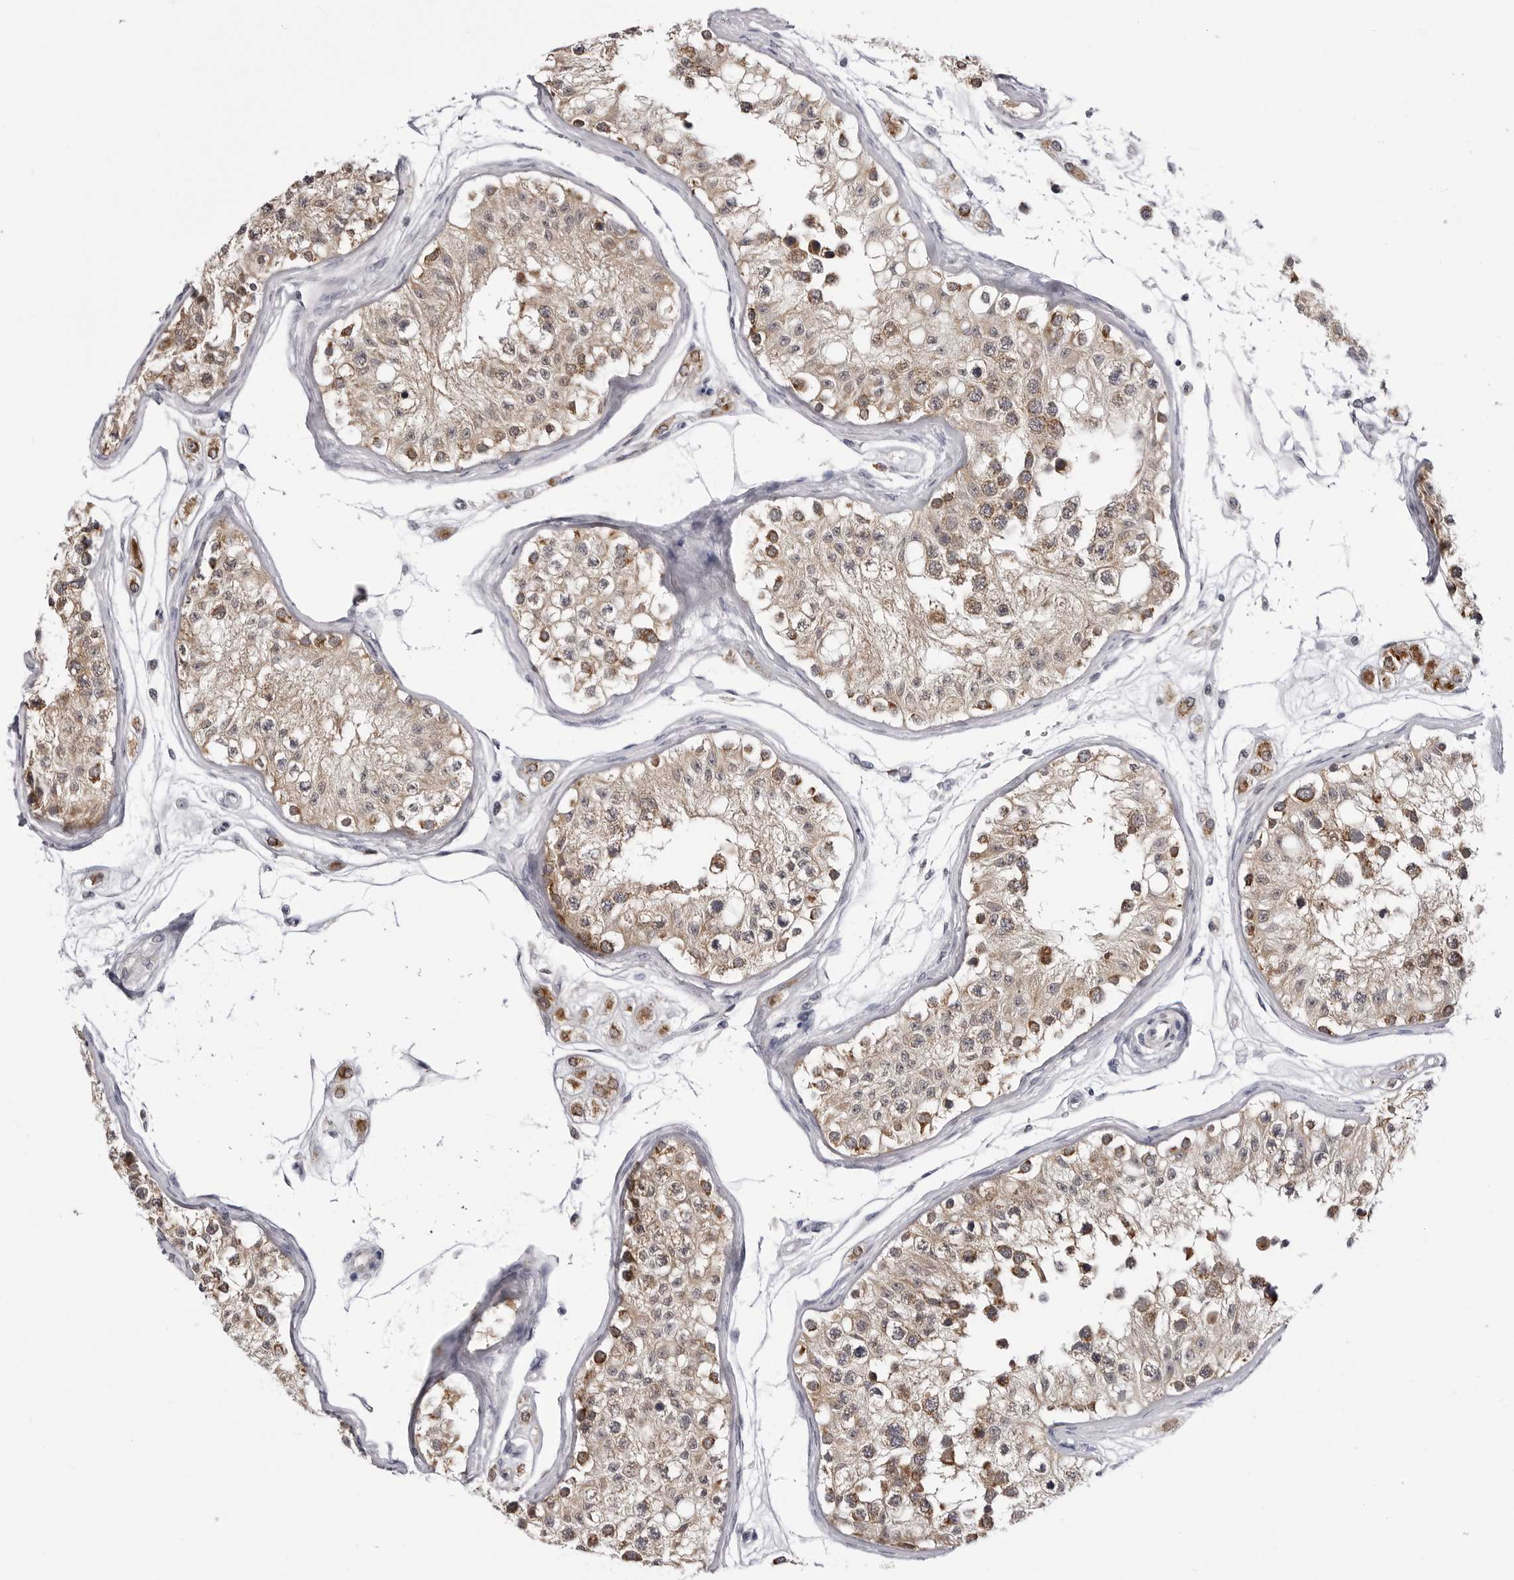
{"staining": {"intensity": "moderate", "quantity": ">75%", "location": "cytoplasmic/membranous"}, "tissue": "testis", "cell_type": "Cells in seminiferous ducts", "image_type": "normal", "snomed": [{"axis": "morphology", "description": "Normal tissue, NOS"}, {"axis": "morphology", "description": "Adenocarcinoma, metastatic, NOS"}, {"axis": "topography", "description": "Testis"}], "caption": "Immunohistochemistry (IHC) staining of unremarkable testis, which reveals medium levels of moderate cytoplasmic/membranous expression in approximately >75% of cells in seminiferous ducts indicating moderate cytoplasmic/membranous protein staining. The staining was performed using DAB (3,3'-diaminobenzidine) (brown) for protein detection and nuclei were counterstained in hematoxylin (blue).", "gene": "FH", "patient": {"sex": "male", "age": 26}}